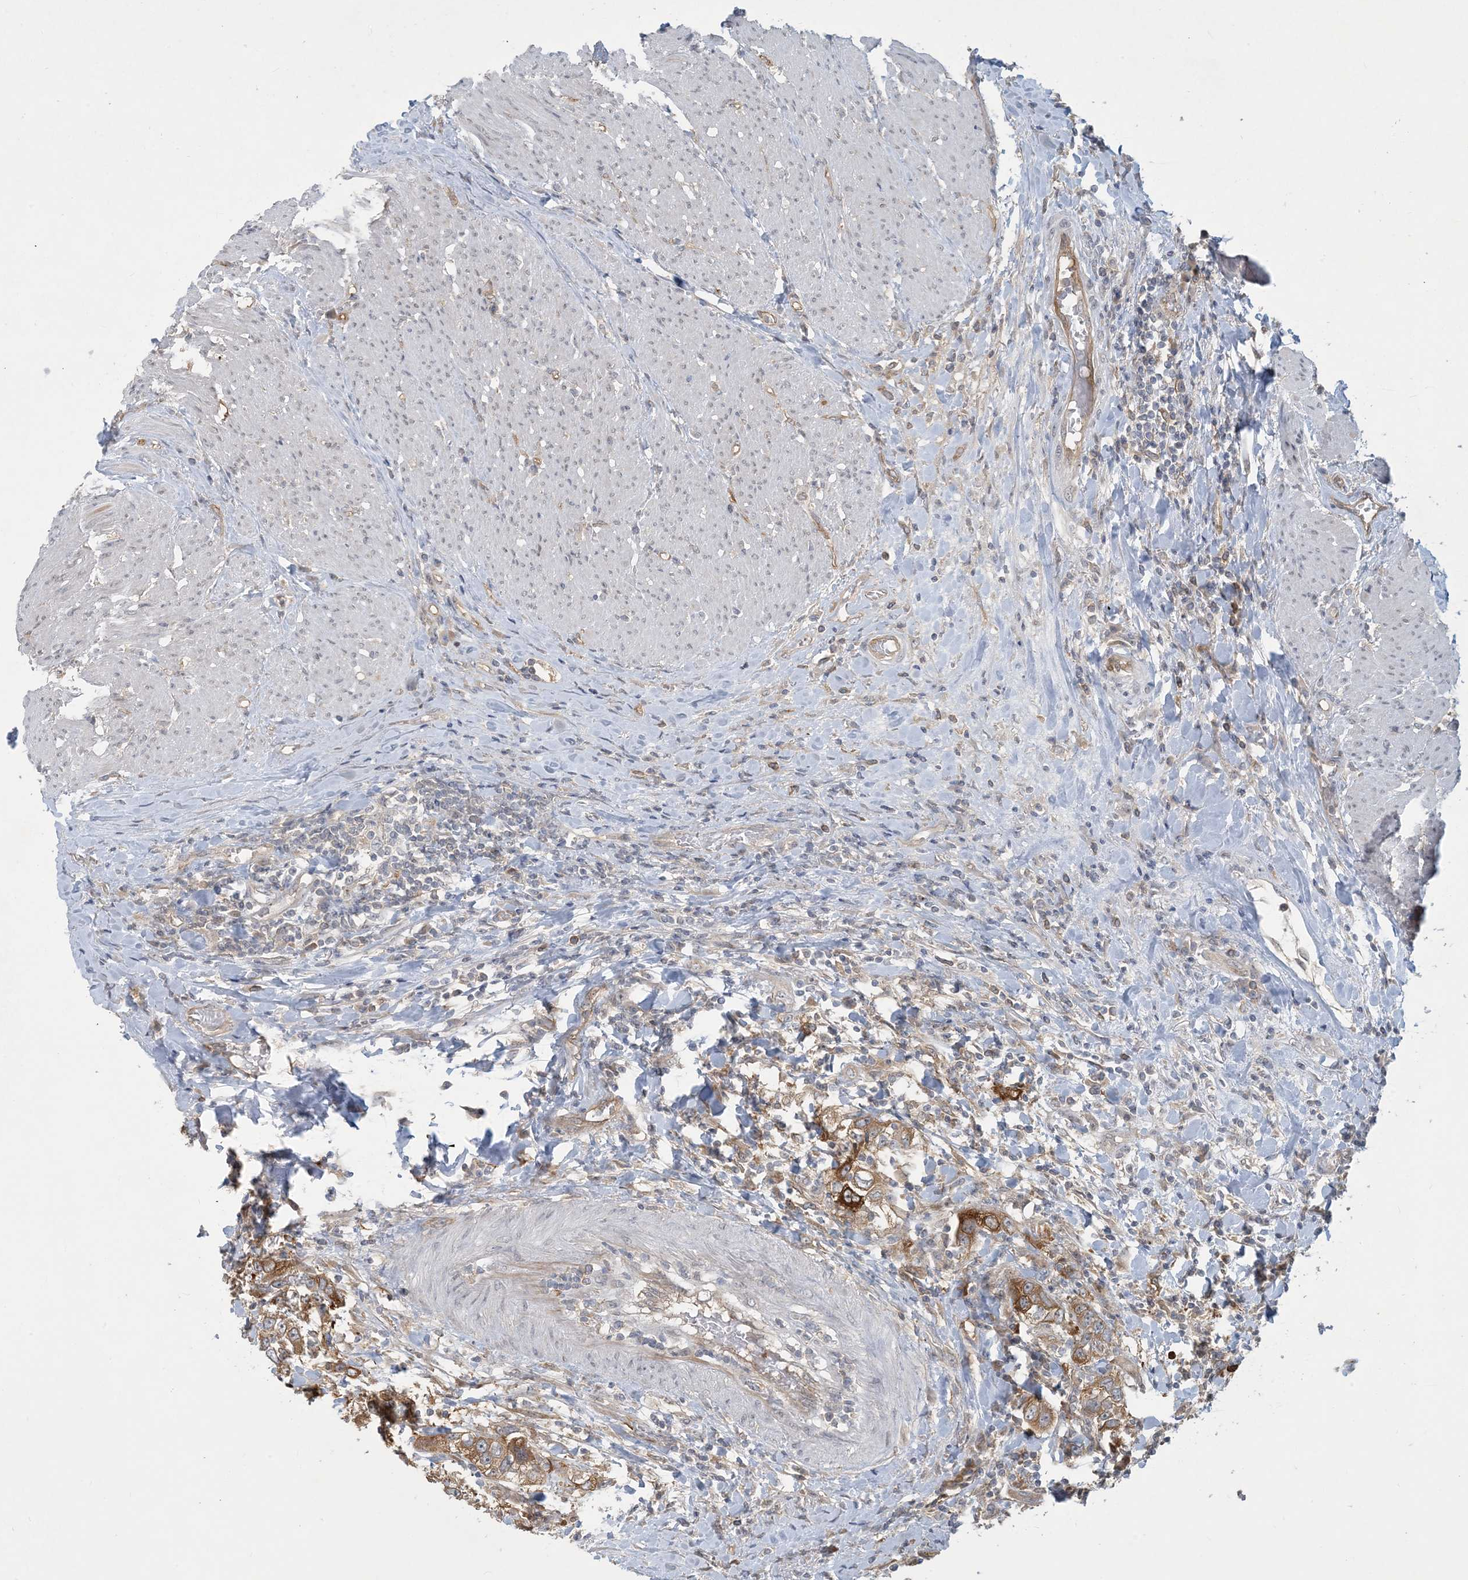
{"staining": {"intensity": "moderate", "quantity": "25%-75%", "location": "cytoplasmic/membranous"}, "tissue": "urothelial cancer", "cell_type": "Tumor cells", "image_type": "cancer", "snomed": [{"axis": "morphology", "description": "Urothelial carcinoma, High grade"}, {"axis": "topography", "description": "Urinary bladder"}], "caption": "High-grade urothelial carcinoma stained with IHC exhibits moderate cytoplasmic/membranous expression in approximately 25%-75% of tumor cells.", "gene": "CDS1", "patient": {"sex": "female", "age": 80}}